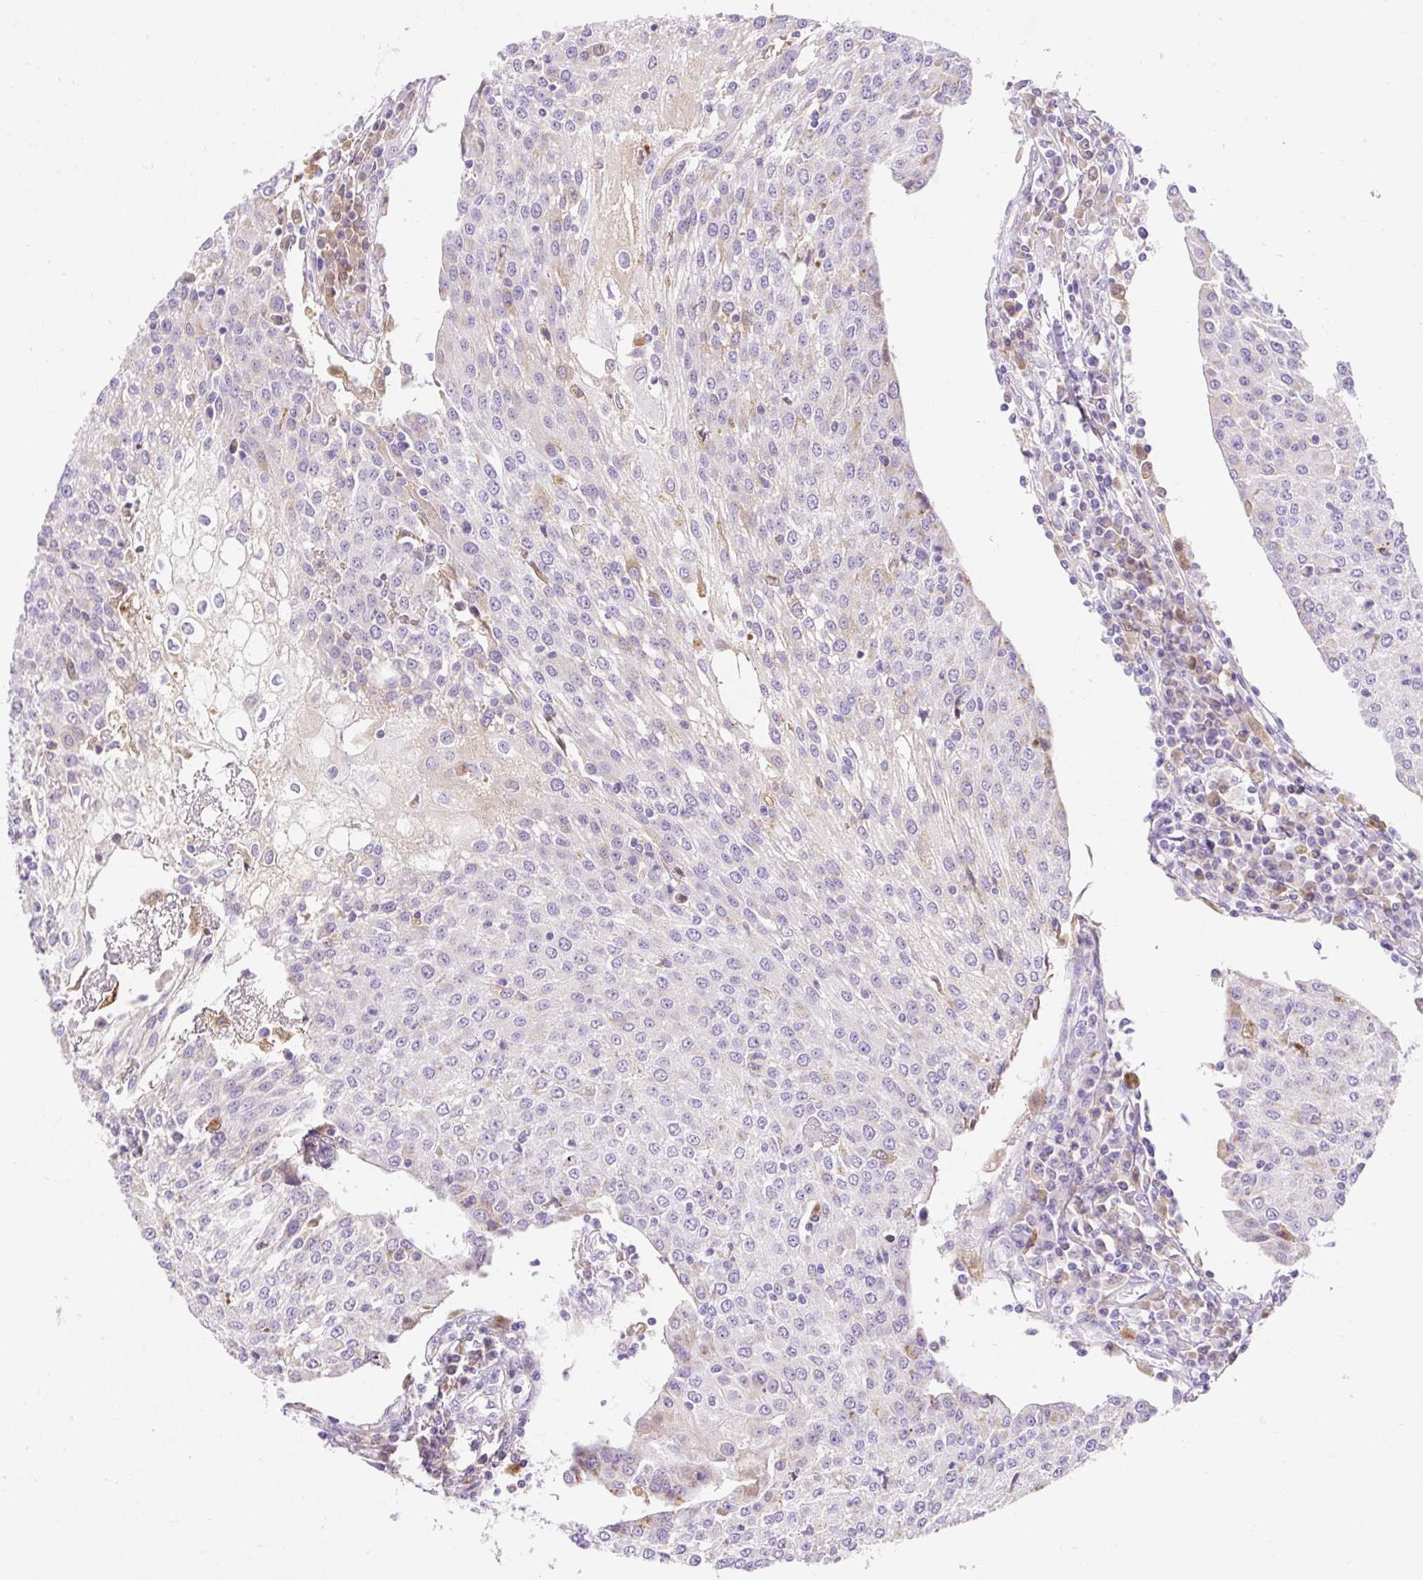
{"staining": {"intensity": "negative", "quantity": "none", "location": "none"}, "tissue": "urothelial cancer", "cell_type": "Tumor cells", "image_type": "cancer", "snomed": [{"axis": "morphology", "description": "Urothelial carcinoma, High grade"}, {"axis": "topography", "description": "Urinary bladder"}], "caption": "This is an immunohistochemistry photomicrograph of high-grade urothelial carcinoma. There is no expression in tumor cells.", "gene": "TMEM150C", "patient": {"sex": "female", "age": 85}}